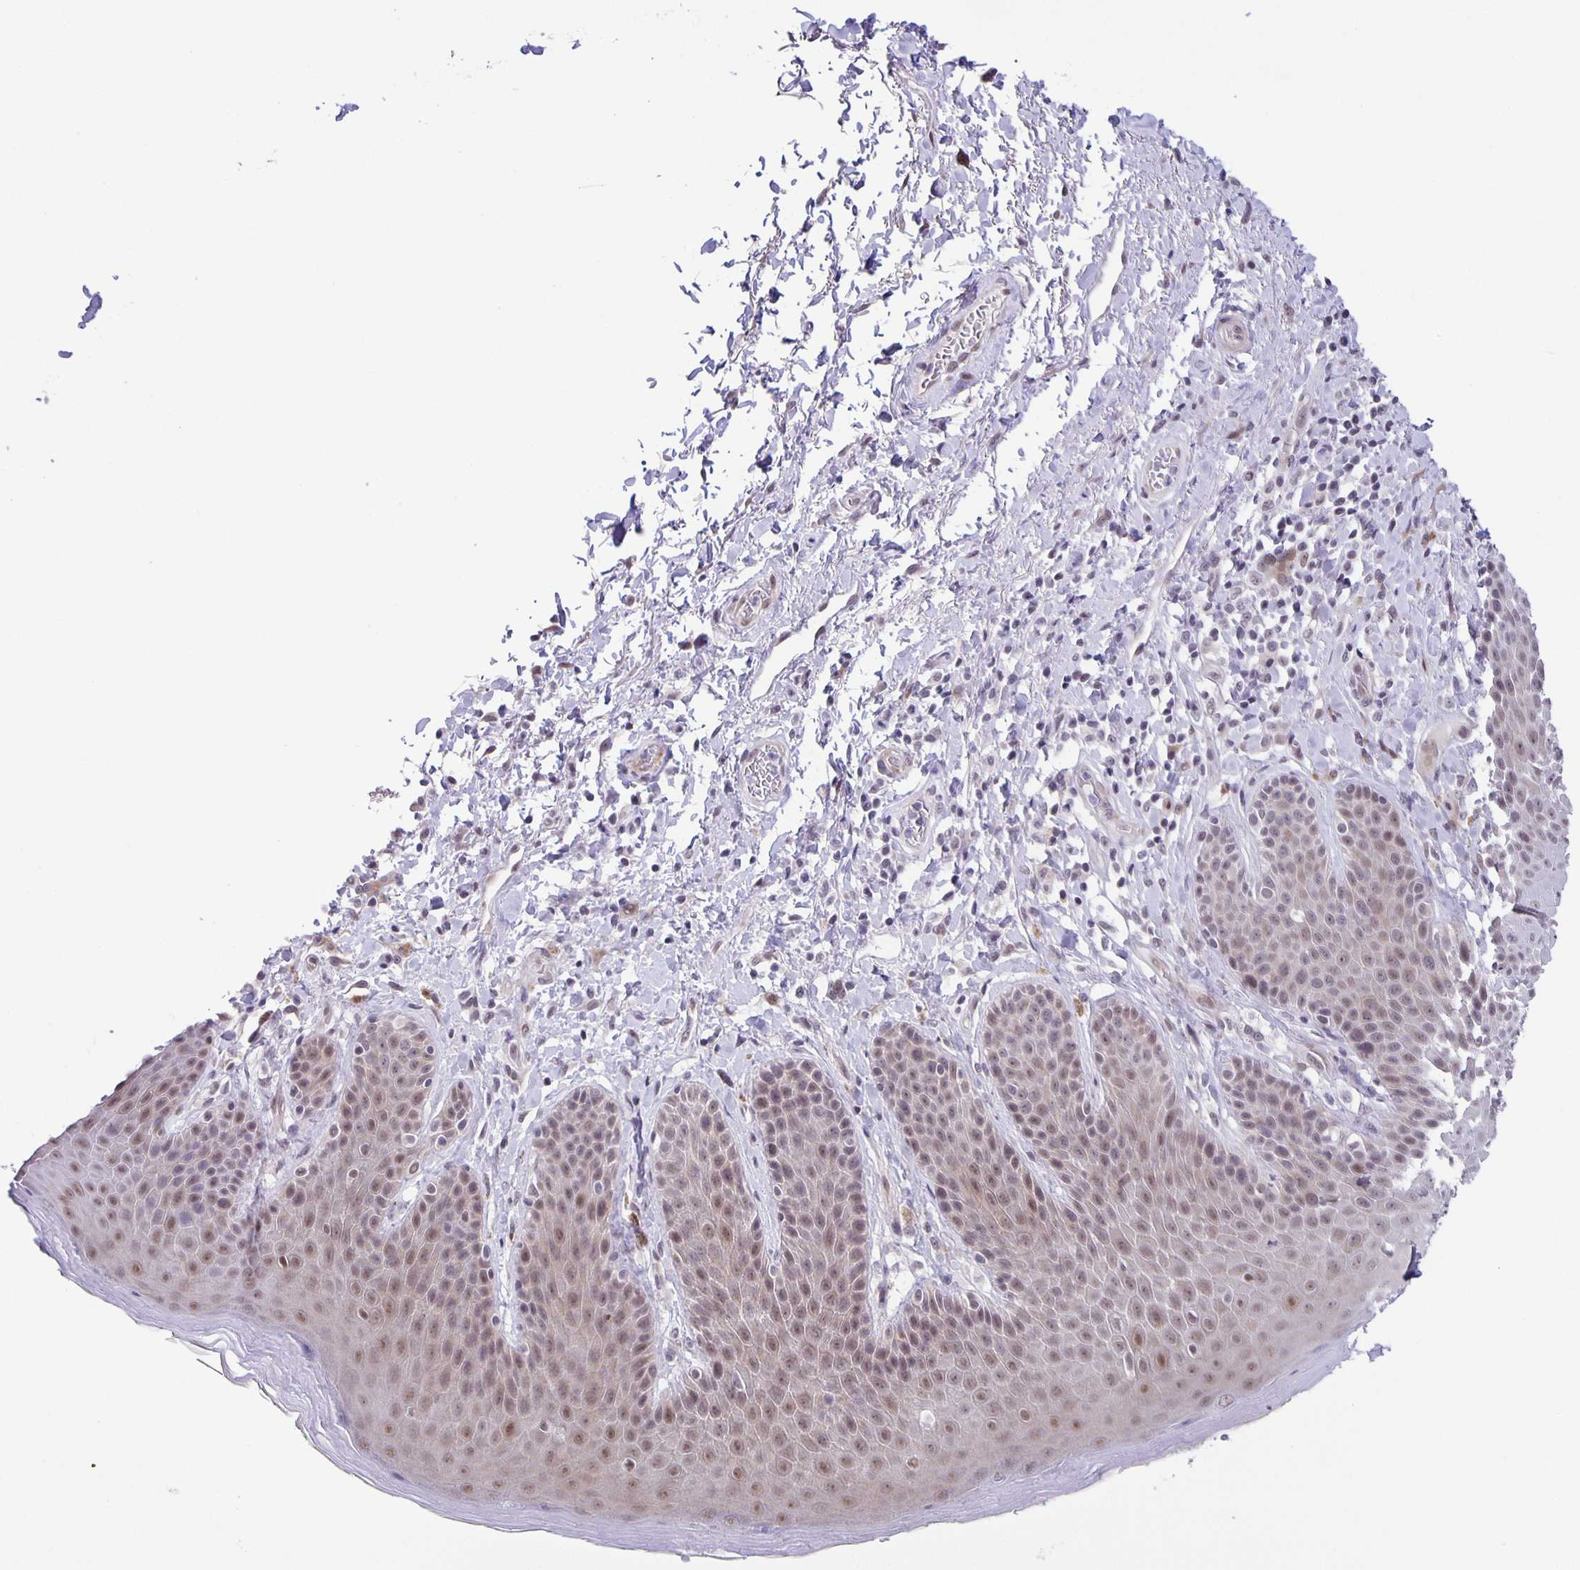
{"staining": {"intensity": "weak", "quantity": ">75%", "location": "nuclear"}, "tissue": "skin", "cell_type": "Epidermal cells", "image_type": "normal", "snomed": [{"axis": "morphology", "description": "Normal tissue, NOS"}, {"axis": "topography", "description": "Anal"}, {"axis": "topography", "description": "Peripheral nerve tissue"}], "caption": "A photomicrograph of human skin stained for a protein displays weak nuclear brown staining in epidermal cells.", "gene": "PHRF1", "patient": {"sex": "male", "age": 51}}